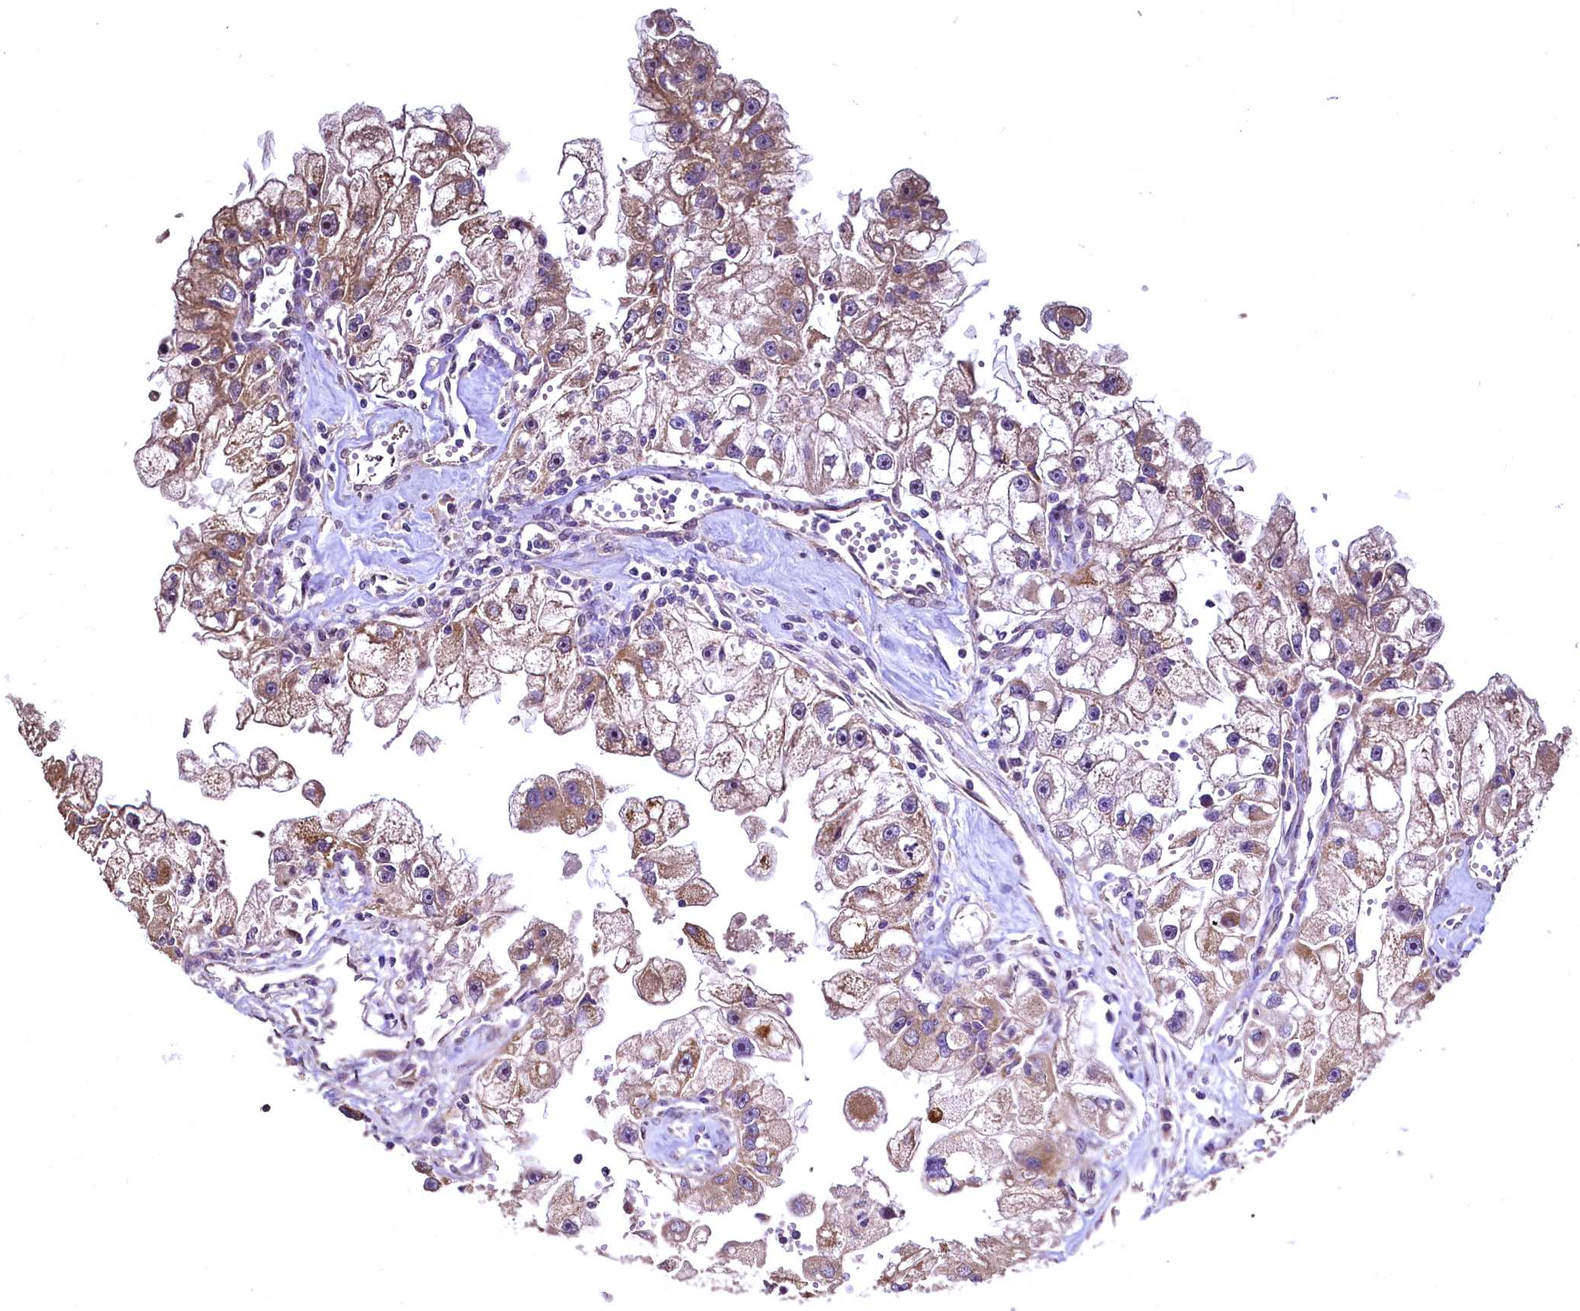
{"staining": {"intensity": "weak", "quantity": "25%-75%", "location": "cytoplasmic/membranous"}, "tissue": "renal cancer", "cell_type": "Tumor cells", "image_type": "cancer", "snomed": [{"axis": "morphology", "description": "Adenocarcinoma, NOS"}, {"axis": "topography", "description": "Kidney"}], "caption": "Renal cancer (adenocarcinoma) stained for a protein (brown) shows weak cytoplasmic/membranous positive expression in approximately 25%-75% of tumor cells.", "gene": "TBCEL", "patient": {"sex": "male", "age": 63}}